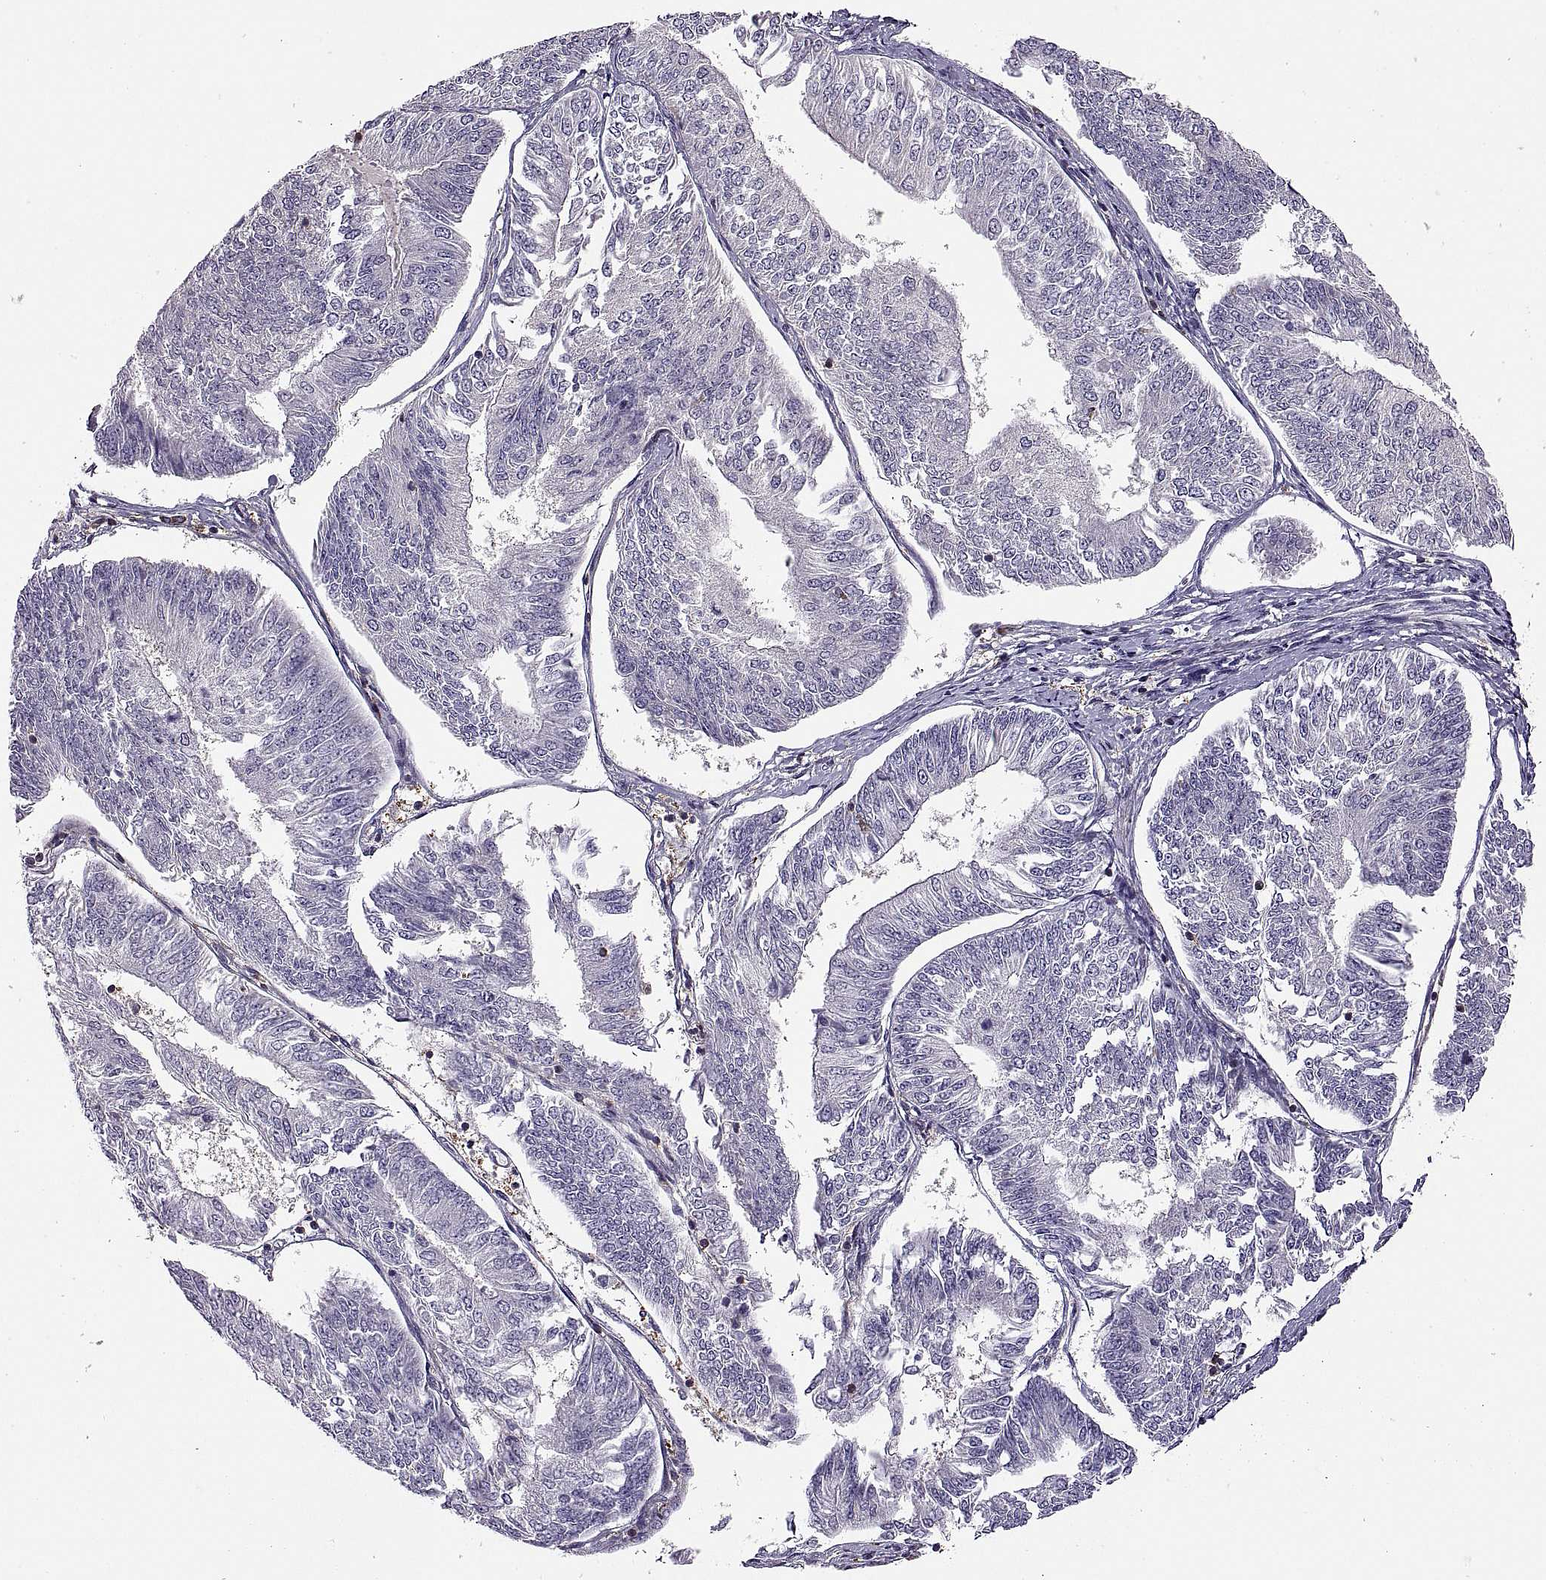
{"staining": {"intensity": "negative", "quantity": "none", "location": "none"}, "tissue": "endometrial cancer", "cell_type": "Tumor cells", "image_type": "cancer", "snomed": [{"axis": "morphology", "description": "Adenocarcinoma, NOS"}, {"axis": "topography", "description": "Endometrium"}], "caption": "Endometrial cancer stained for a protein using IHC shows no positivity tumor cells.", "gene": "SPATA32", "patient": {"sex": "female", "age": 58}}